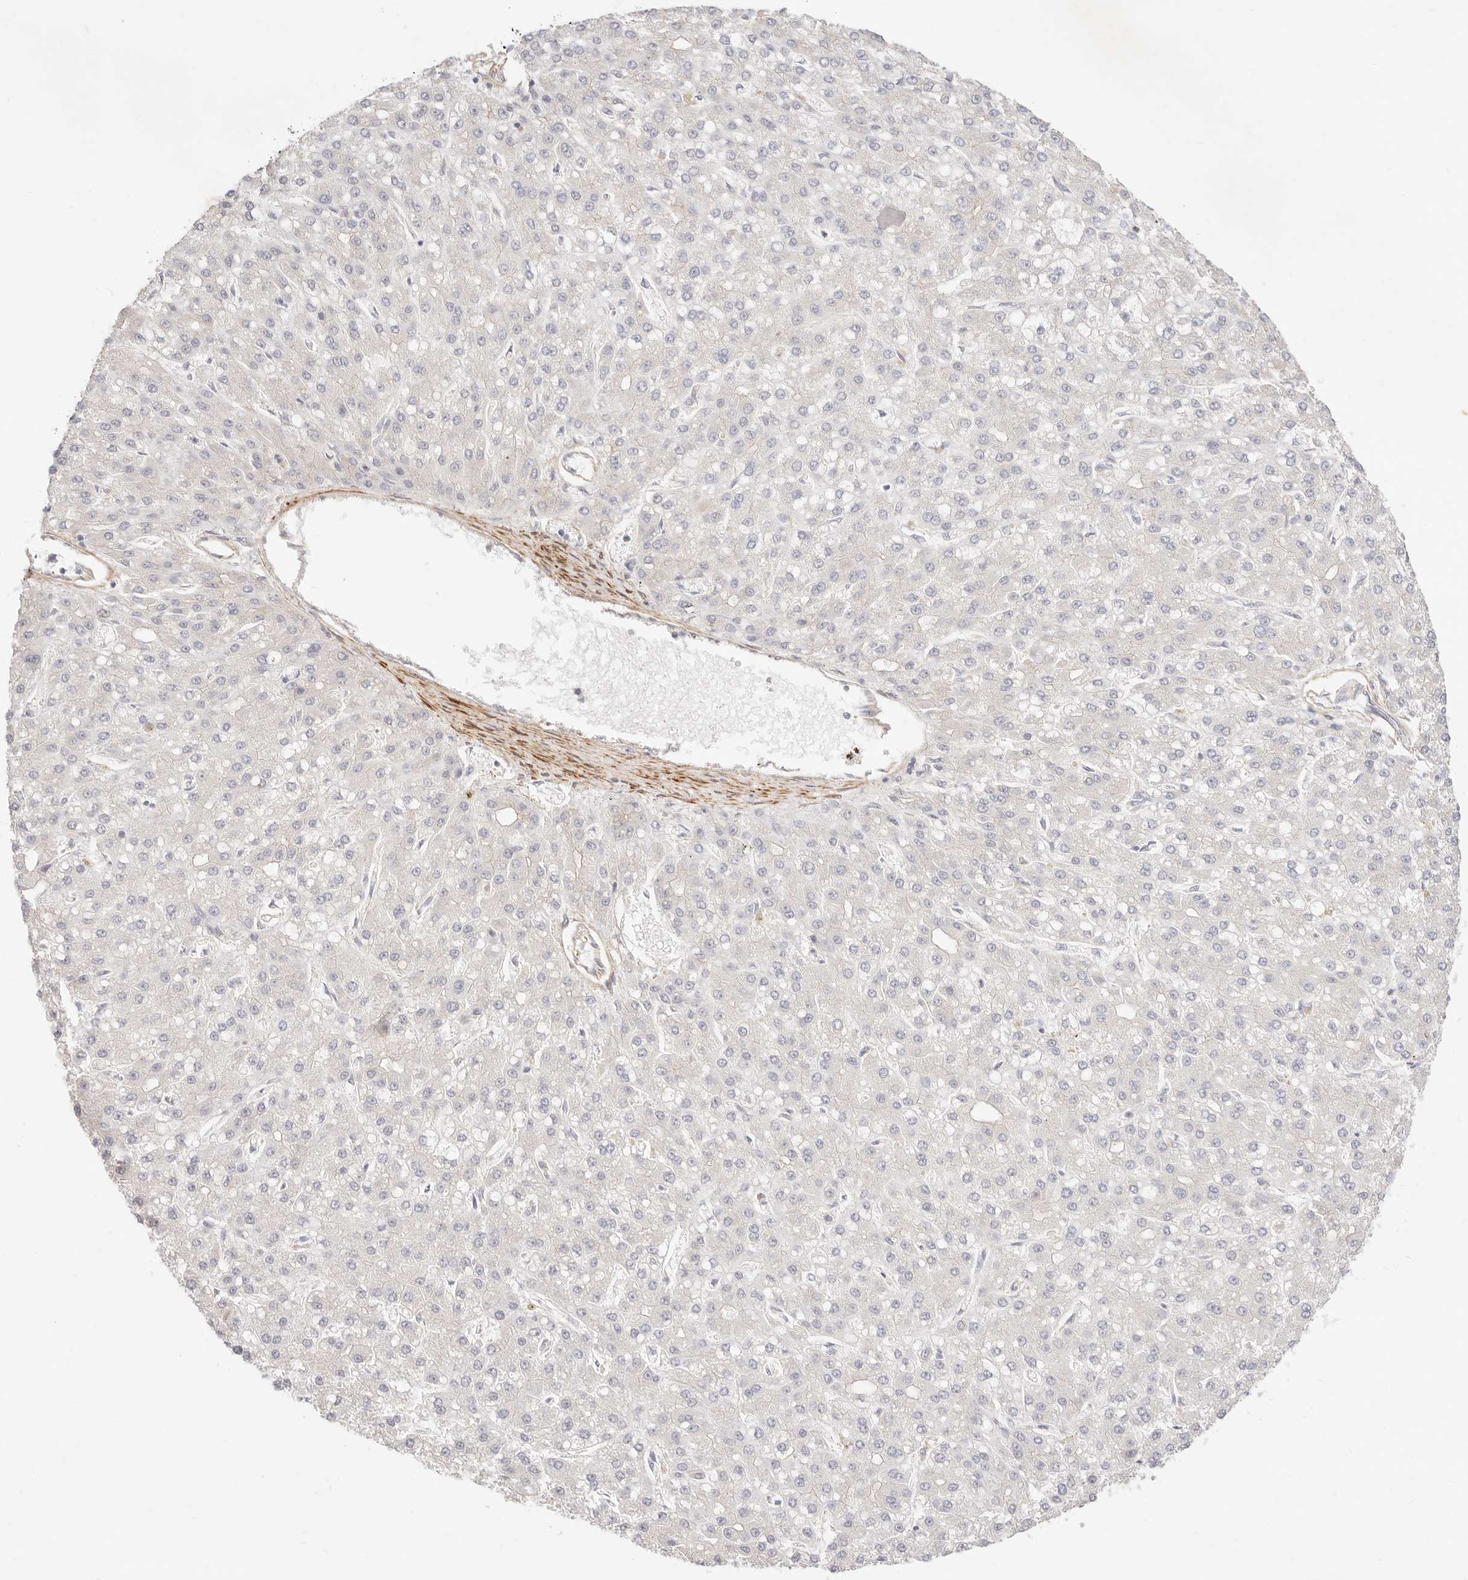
{"staining": {"intensity": "negative", "quantity": "none", "location": "none"}, "tissue": "liver cancer", "cell_type": "Tumor cells", "image_type": "cancer", "snomed": [{"axis": "morphology", "description": "Carcinoma, Hepatocellular, NOS"}, {"axis": "topography", "description": "Liver"}], "caption": "Immunohistochemical staining of human liver cancer (hepatocellular carcinoma) shows no significant staining in tumor cells.", "gene": "UBXN10", "patient": {"sex": "male", "age": 67}}